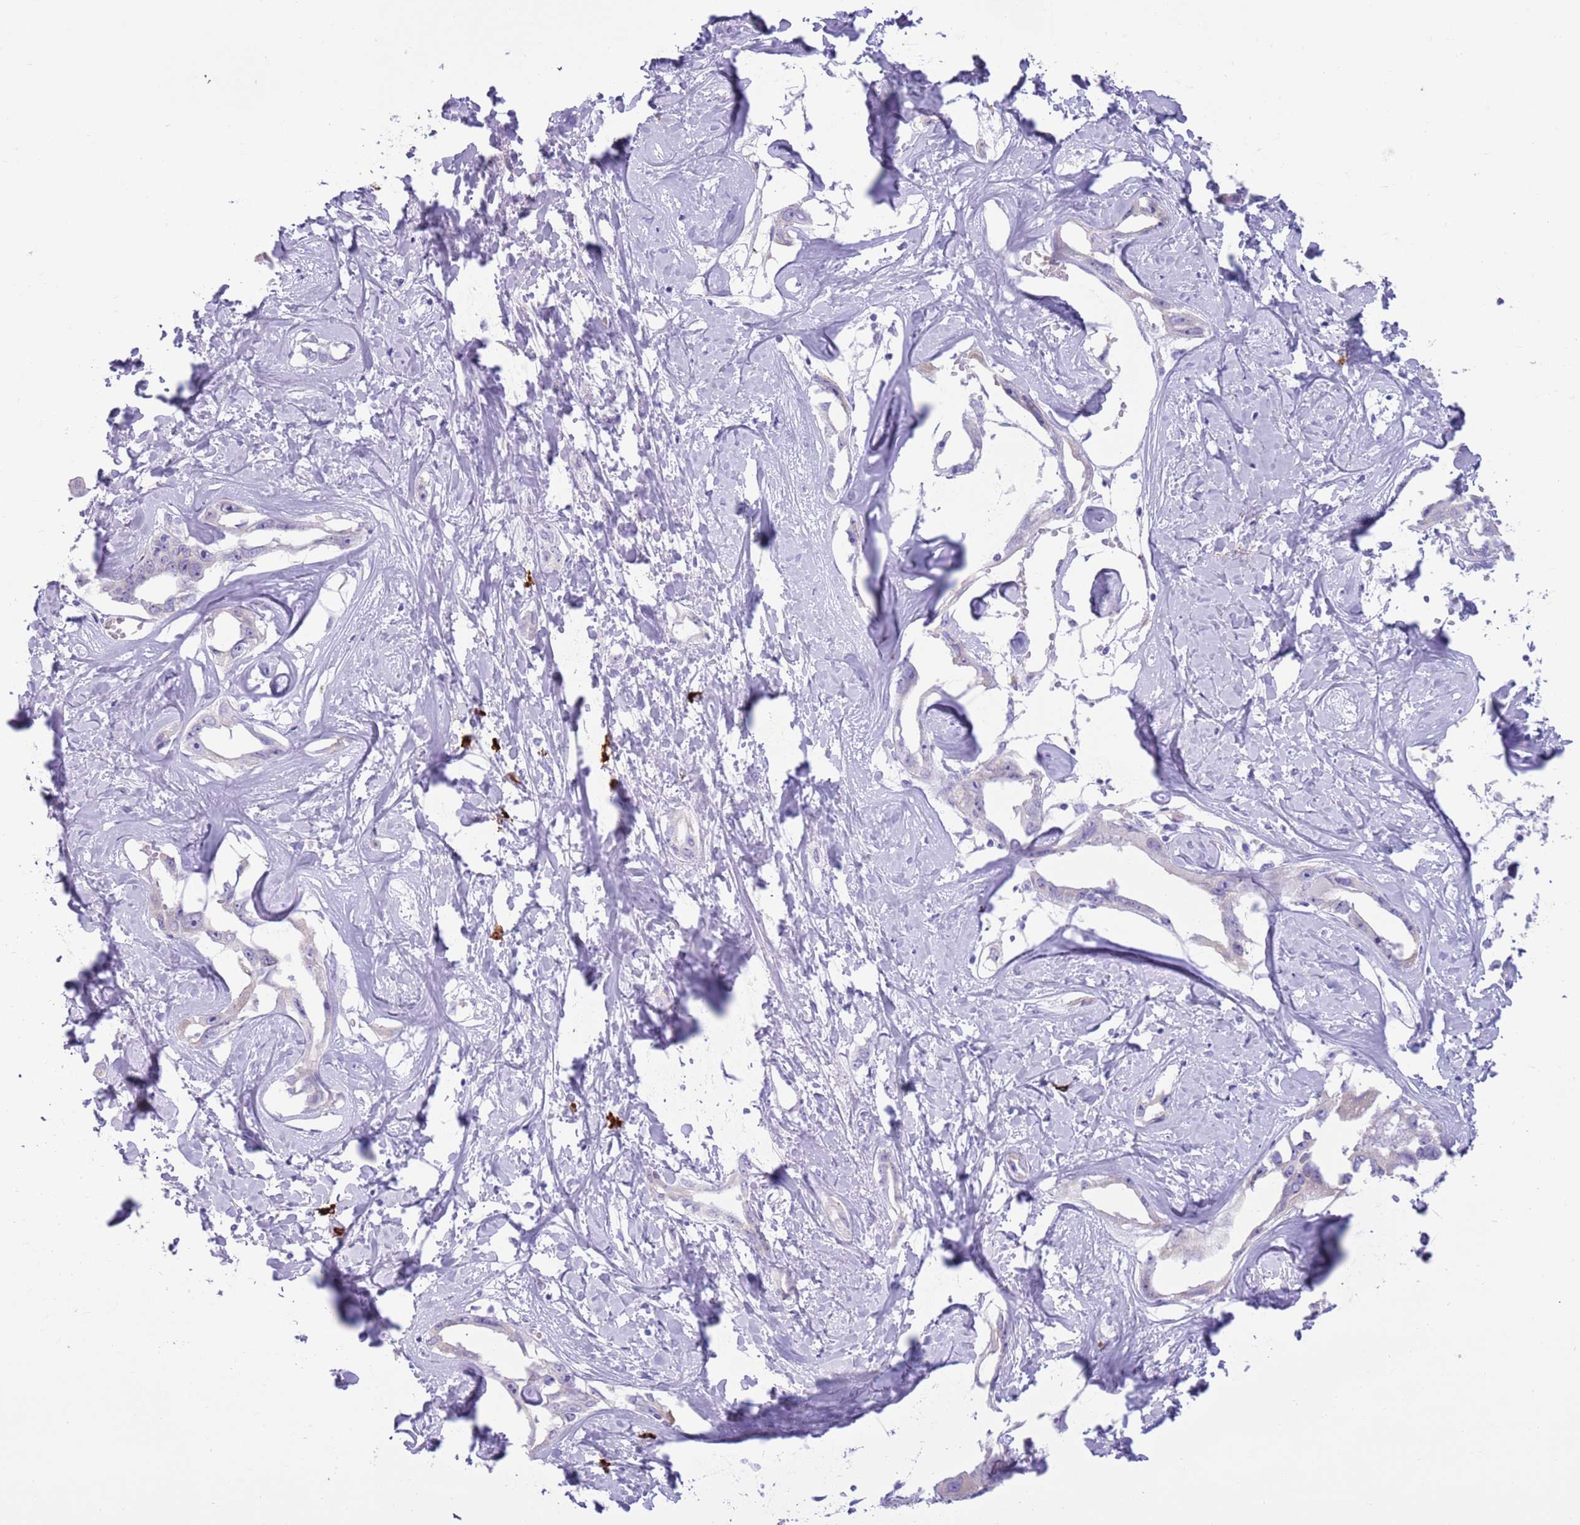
{"staining": {"intensity": "negative", "quantity": "none", "location": "none"}, "tissue": "liver cancer", "cell_type": "Tumor cells", "image_type": "cancer", "snomed": [{"axis": "morphology", "description": "Cholangiocarcinoma"}, {"axis": "topography", "description": "Liver"}], "caption": "This is a micrograph of immunohistochemistry staining of liver cholangiocarcinoma, which shows no positivity in tumor cells.", "gene": "LY6G5B", "patient": {"sex": "male", "age": 59}}